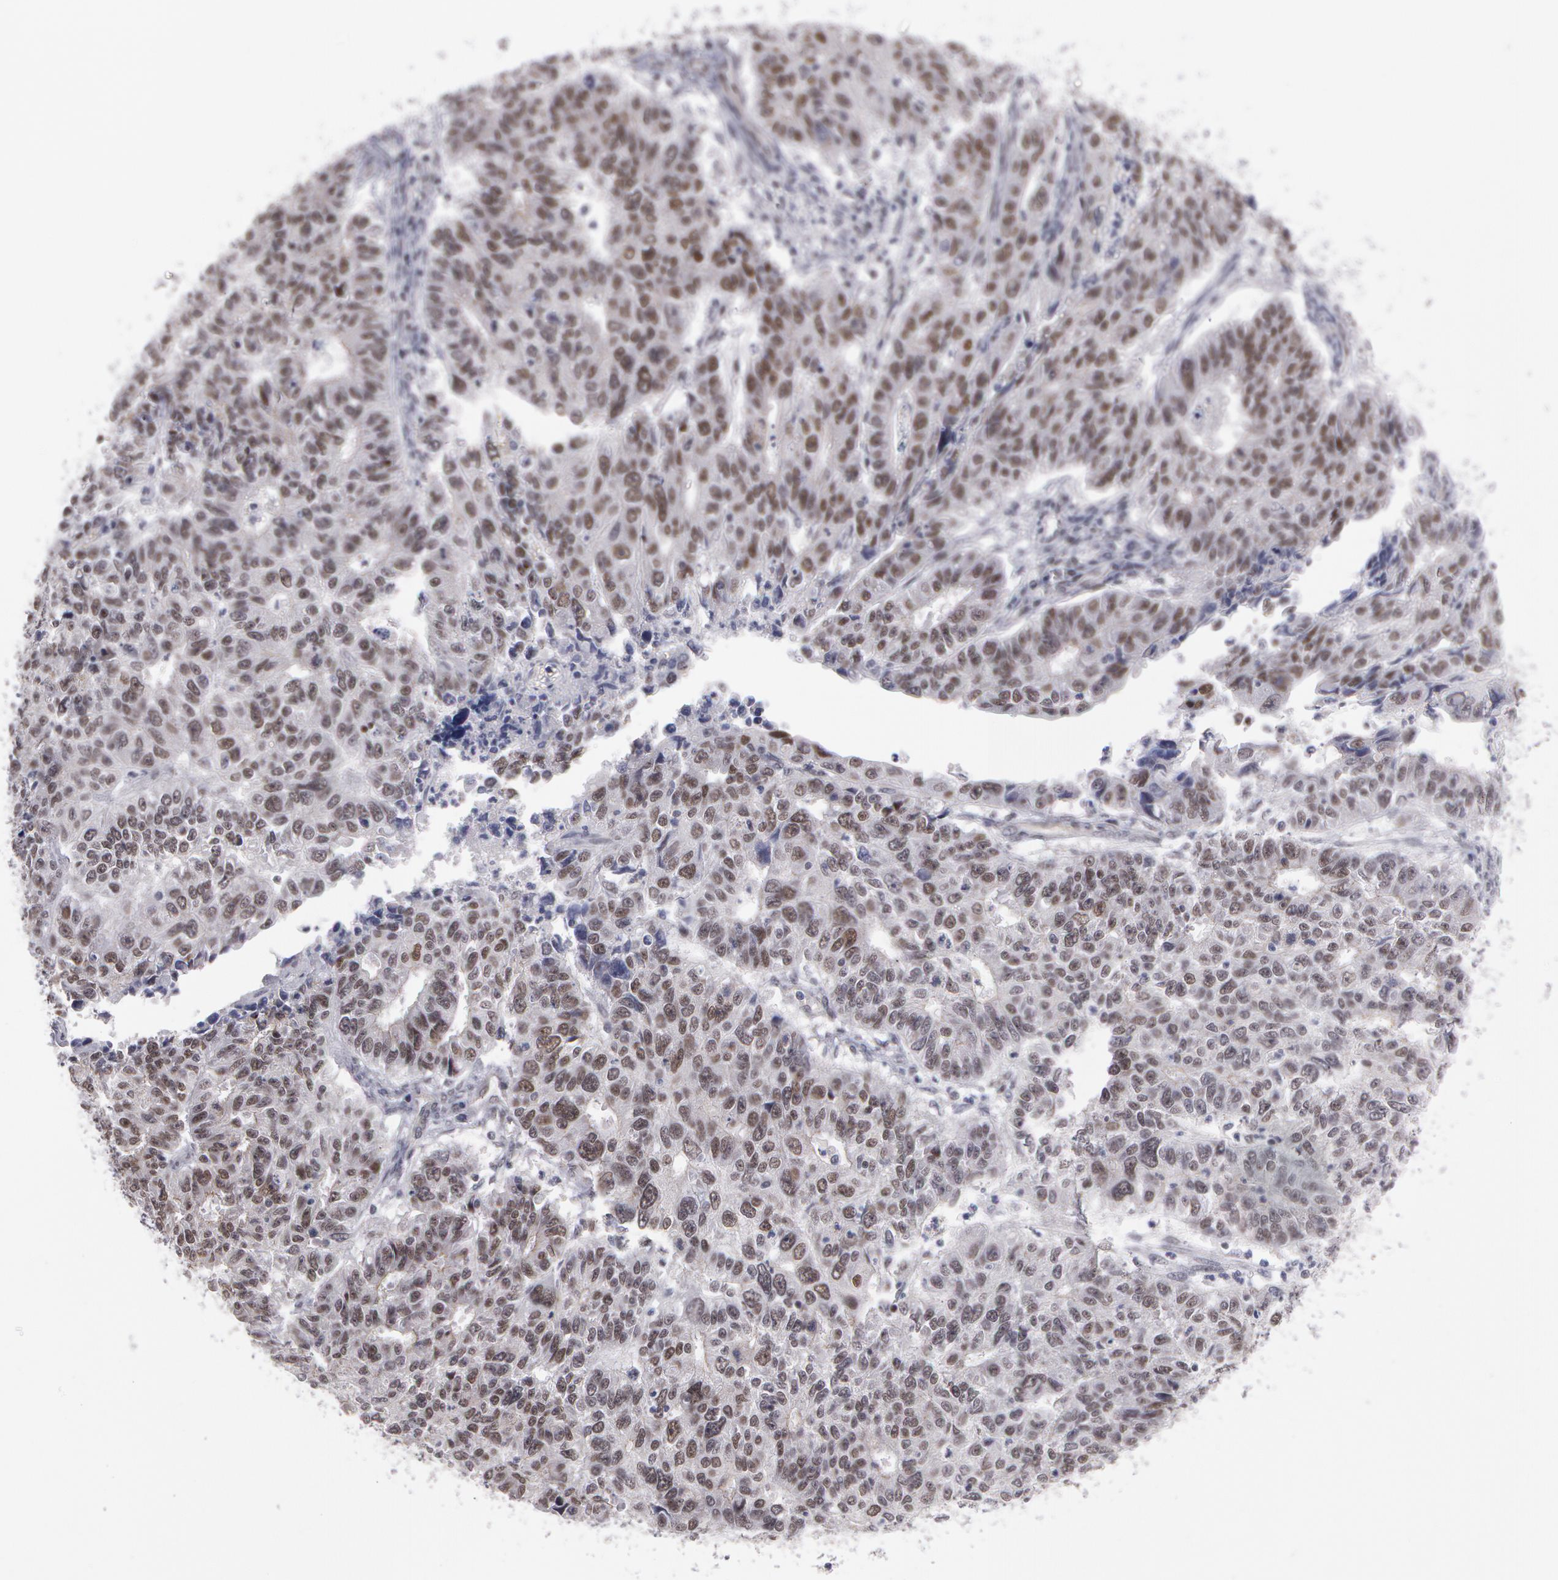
{"staining": {"intensity": "weak", "quantity": "25%-75%", "location": "nuclear"}, "tissue": "endometrial cancer", "cell_type": "Tumor cells", "image_type": "cancer", "snomed": [{"axis": "morphology", "description": "Adenocarcinoma, NOS"}, {"axis": "topography", "description": "Endometrium"}], "caption": "DAB immunohistochemical staining of human endometrial cancer (adenocarcinoma) shows weak nuclear protein expression in approximately 25%-75% of tumor cells.", "gene": "PRICKLE1", "patient": {"sex": "female", "age": 42}}